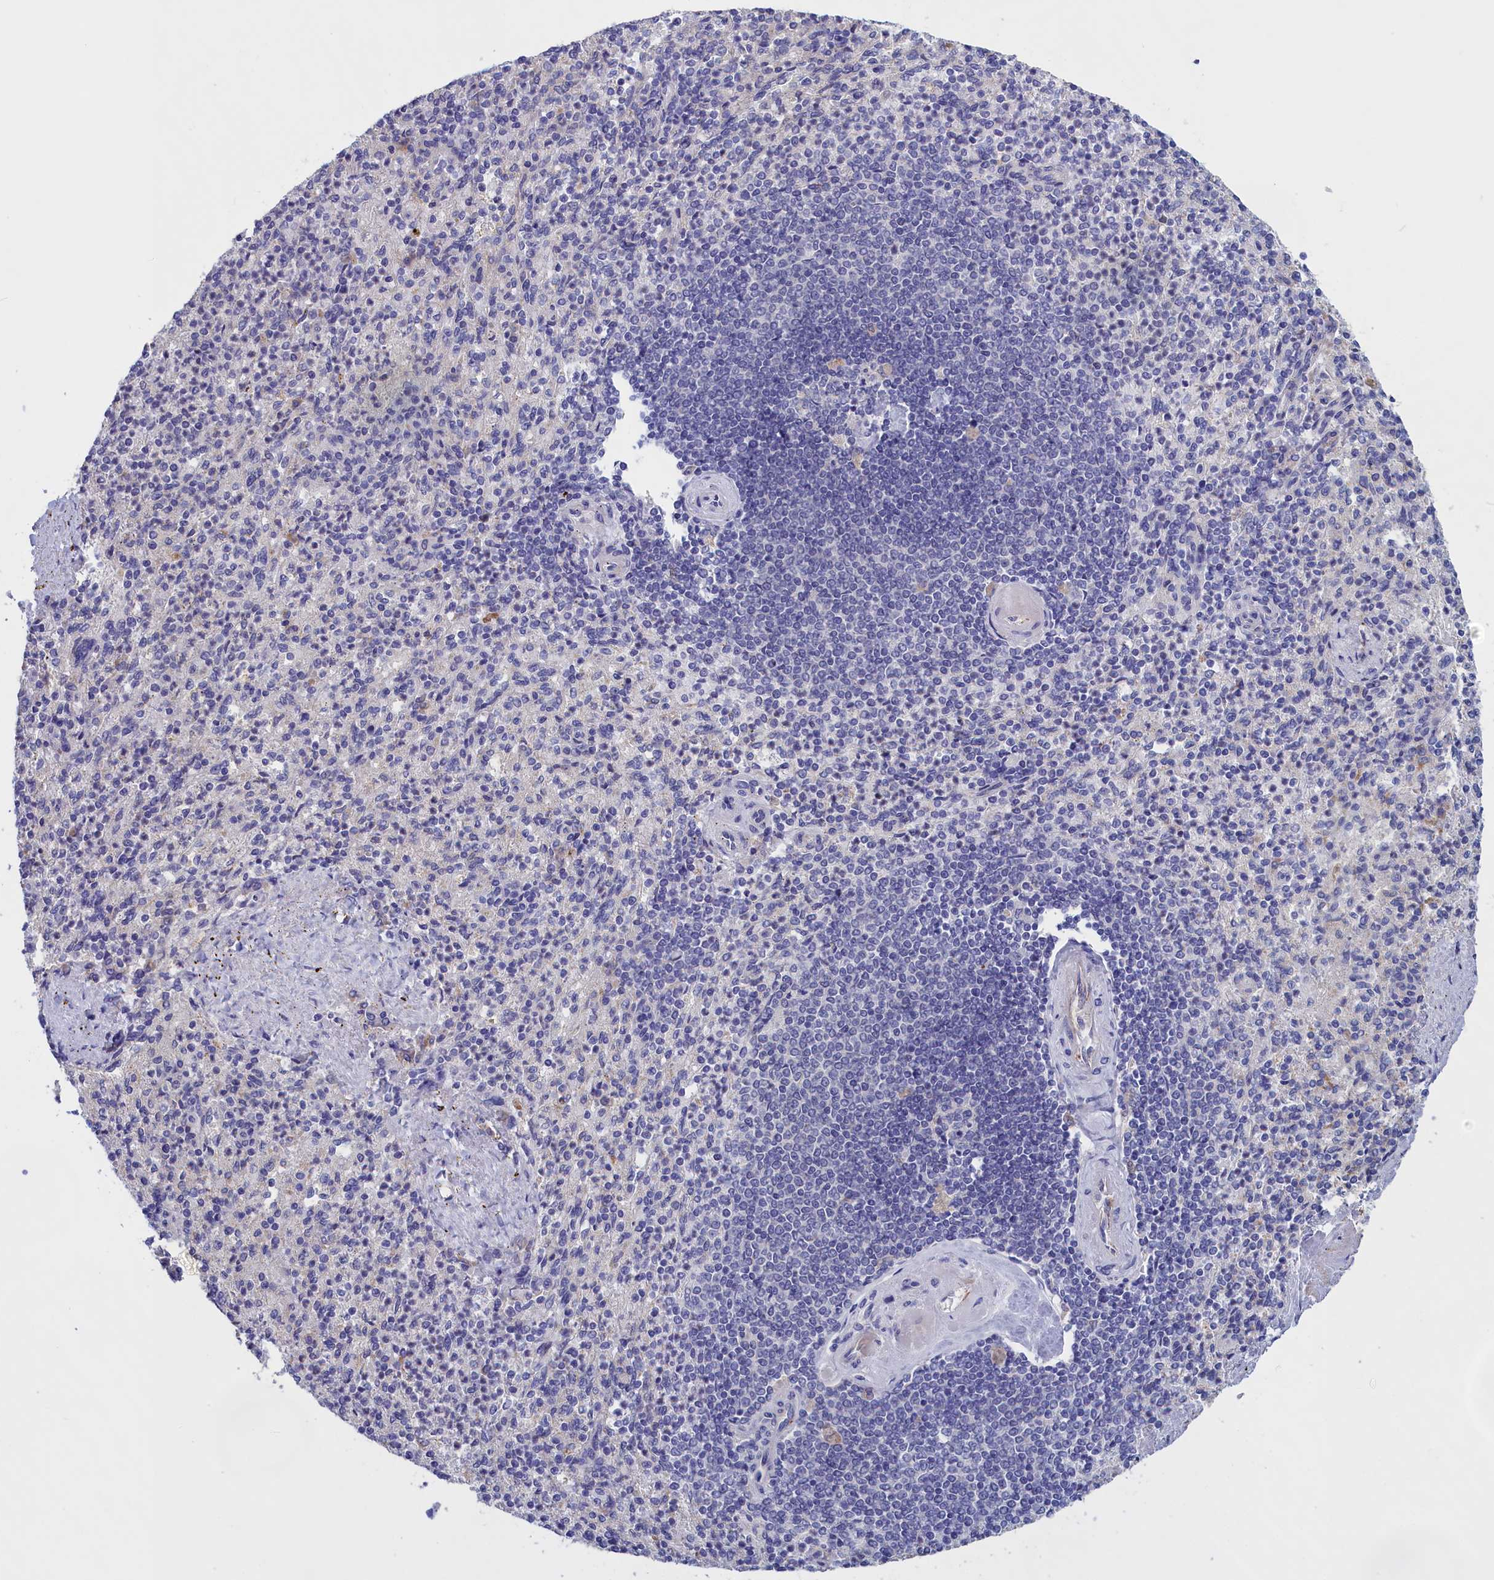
{"staining": {"intensity": "negative", "quantity": "none", "location": "none"}, "tissue": "spleen", "cell_type": "Cells in red pulp", "image_type": "normal", "snomed": [{"axis": "morphology", "description": "Normal tissue, NOS"}, {"axis": "topography", "description": "Spleen"}], "caption": "This histopathology image is of normal spleen stained with IHC to label a protein in brown with the nuclei are counter-stained blue. There is no staining in cells in red pulp.", "gene": "COL19A1", "patient": {"sex": "female", "age": 74}}